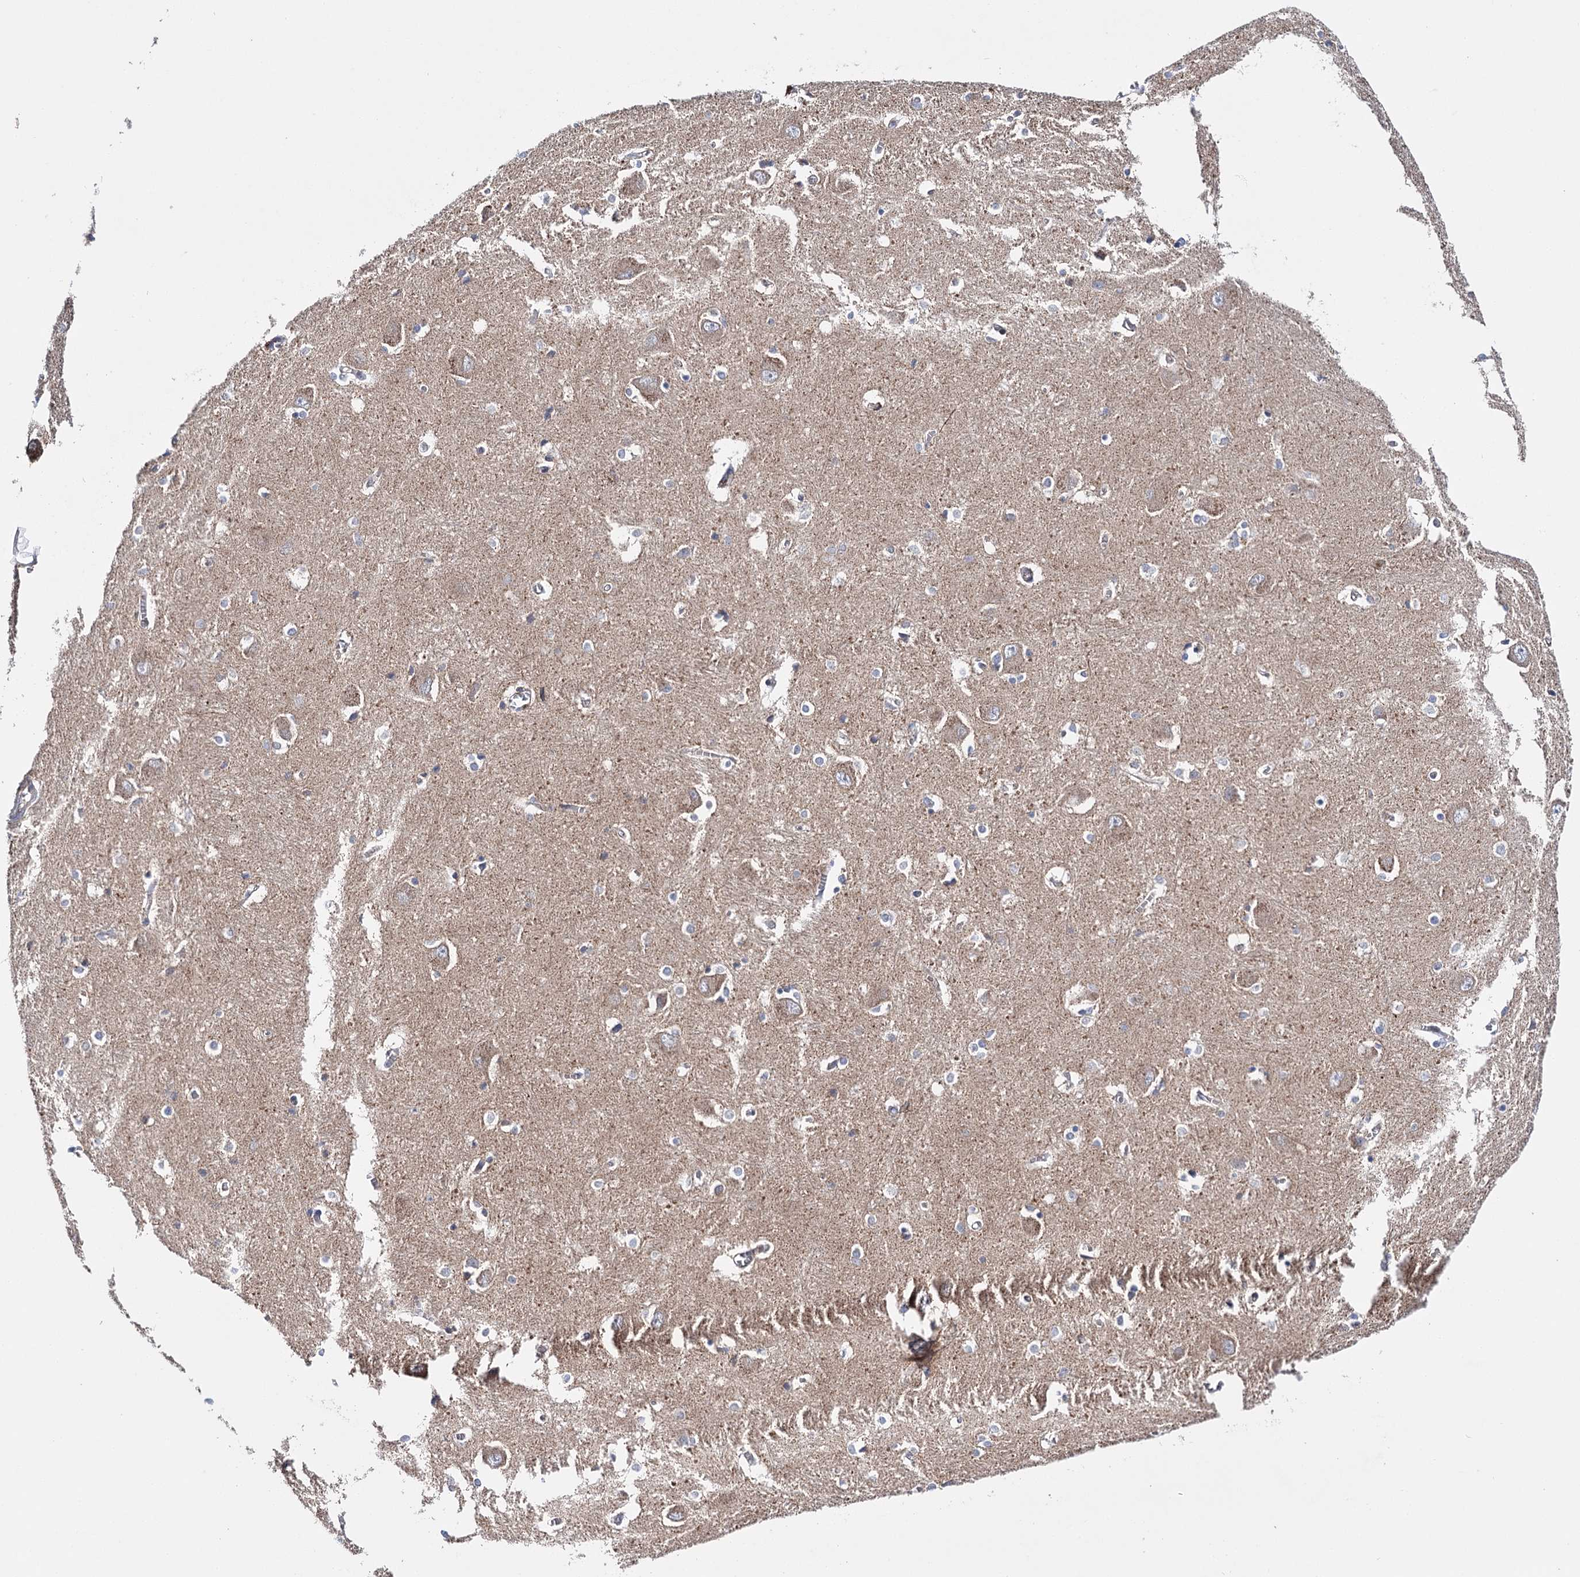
{"staining": {"intensity": "negative", "quantity": "none", "location": "none"}, "tissue": "caudate", "cell_type": "Glial cells", "image_type": "normal", "snomed": [{"axis": "morphology", "description": "Normal tissue, NOS"}, {"axis": "topography", "description": "Lateral ventricle wall"}], "caption": "Immunohistochemistry photomicrograph of benign caudate stained for a protein (brown), which exhibits no staining in glial cells. (DAB (3,3'-diaminobenzidine) immunohistochemistry (IHC), high magnification).", "gene": "CFAP46", "patient": {"sex": "male", "age": 37}}